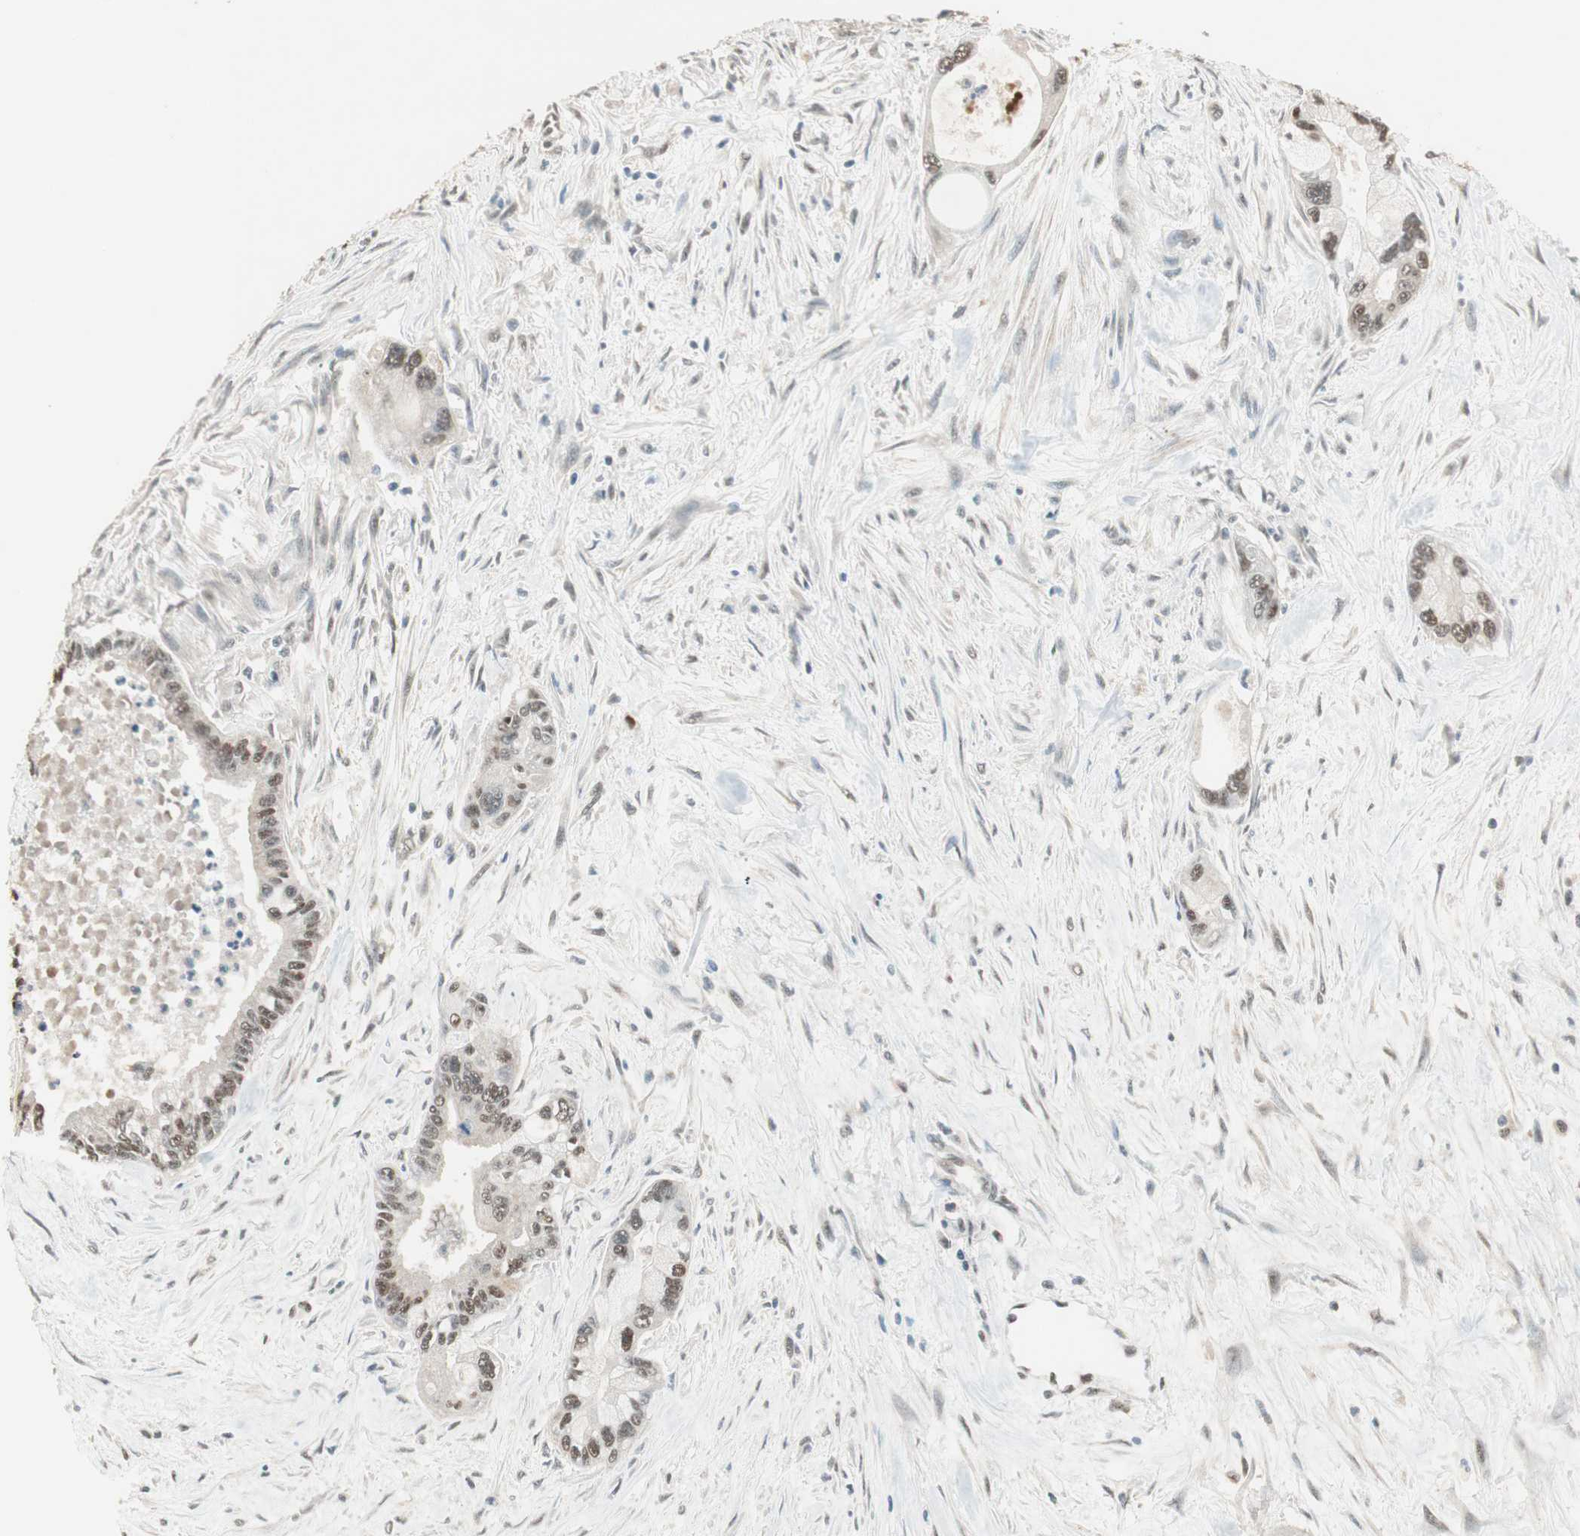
{"staining": {"intensity": "weak", "quantity": "25%-75%", "location": "nuclear"}, "tissue": "pancreatic cancer", "cell_type": "Tumor cells", "image_type": "cancer", "snomed": [{"axis": "morphology", "description": "Adenocarcinoma, NOS"}, {"axis": "topography", "description": "Pancreas"}], "caption": "IHC photomicrograph of pancreatic cancer stained for a protein (brown), which exhibits low levels of weak nuclear positivity in about 25%-75% of tumor cells.", "gene": "USP5", "patient": {"sex": "male", "age": 70}}